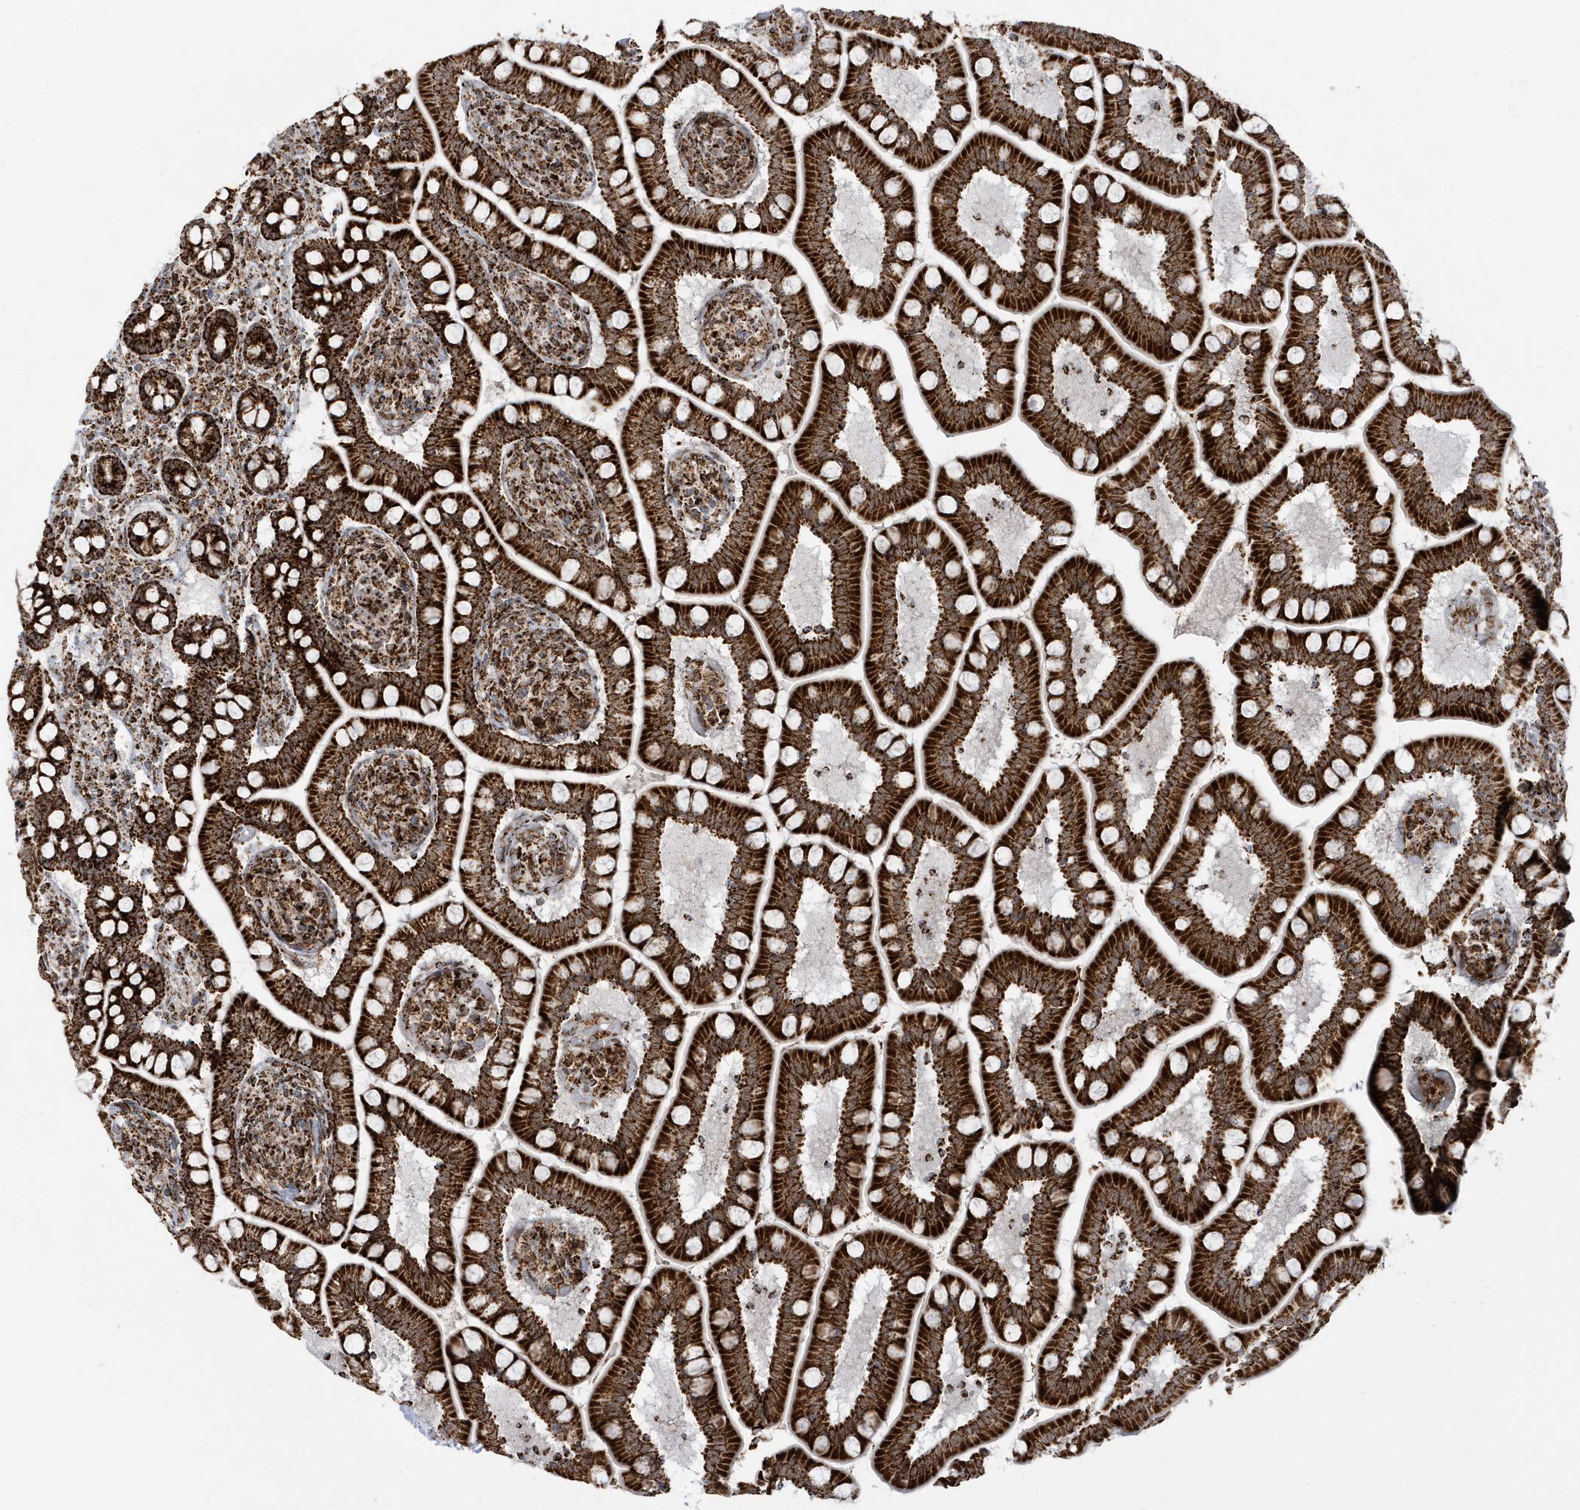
{"staining": {"intensity": "strong", "quantity": ">75%", "location": "cytoplasmic/membranous"}, "tissue": "small intestine", "cell_type": "Glandular cells", "image_type": "normal", "snomed": [{"axis": "morphology", "description": "Normal tissue, NOS"}, {"axis": "topography", "description": "Small intestine"}], "caption": "Immunohistochemistry (IHC) of benign small intestine displays high levels of strong cytoplasmic/membranous staining in about >75% of glandular cells. (IHC, brightfield microscopy, high magnification).", "gene": "CRY2", "patient": {"sex": "female", "age": 64}}